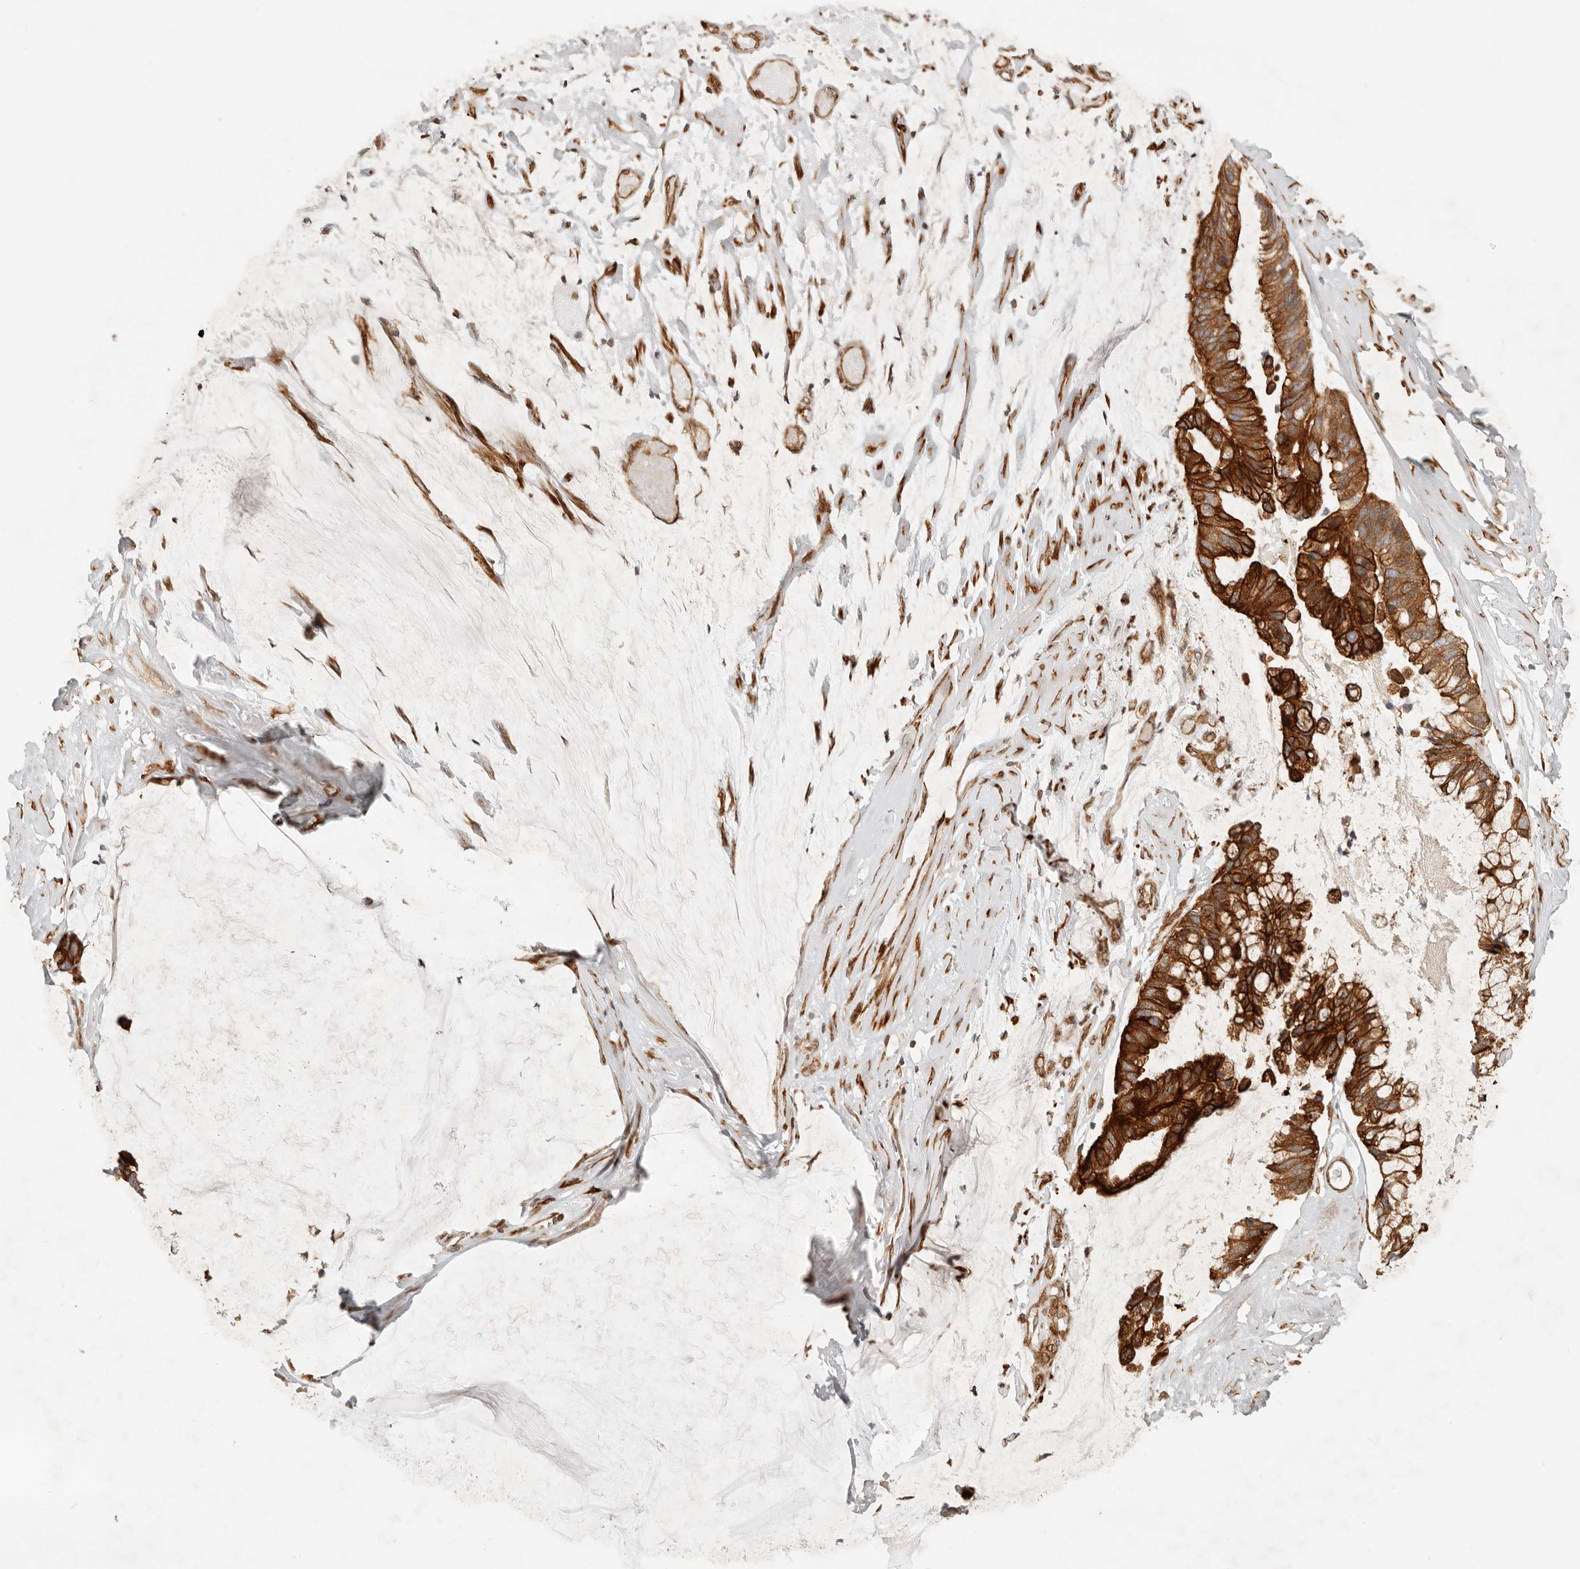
{"staining": {"intensity": "strong", "quantity": ">75%", "location": "cytoplasmic/membranous"}, "tissue": "ovarian cancer", "cell_type": "Tumor cells", "image_type": "cancer", "snomed": [{"axis": "morphology", "description": "Cystadenocarcinoma, mucinous, NOS"}, {"axis": "topography", "description": "Ovary"}], "caption": "Immunohistochemical staining of human ovarian cancer displays high levels of strong cytoplasmic/membranous protein positivity in approximately >75% of tumor cells. (Stains: DAB (3,3'-diaminobenzidine) in brown, nuclei in blue, Microscopy: brightfield microscopy at high magnification).", "gene": "UFSP1", "patient": {"sex": "female", "age": 39}}